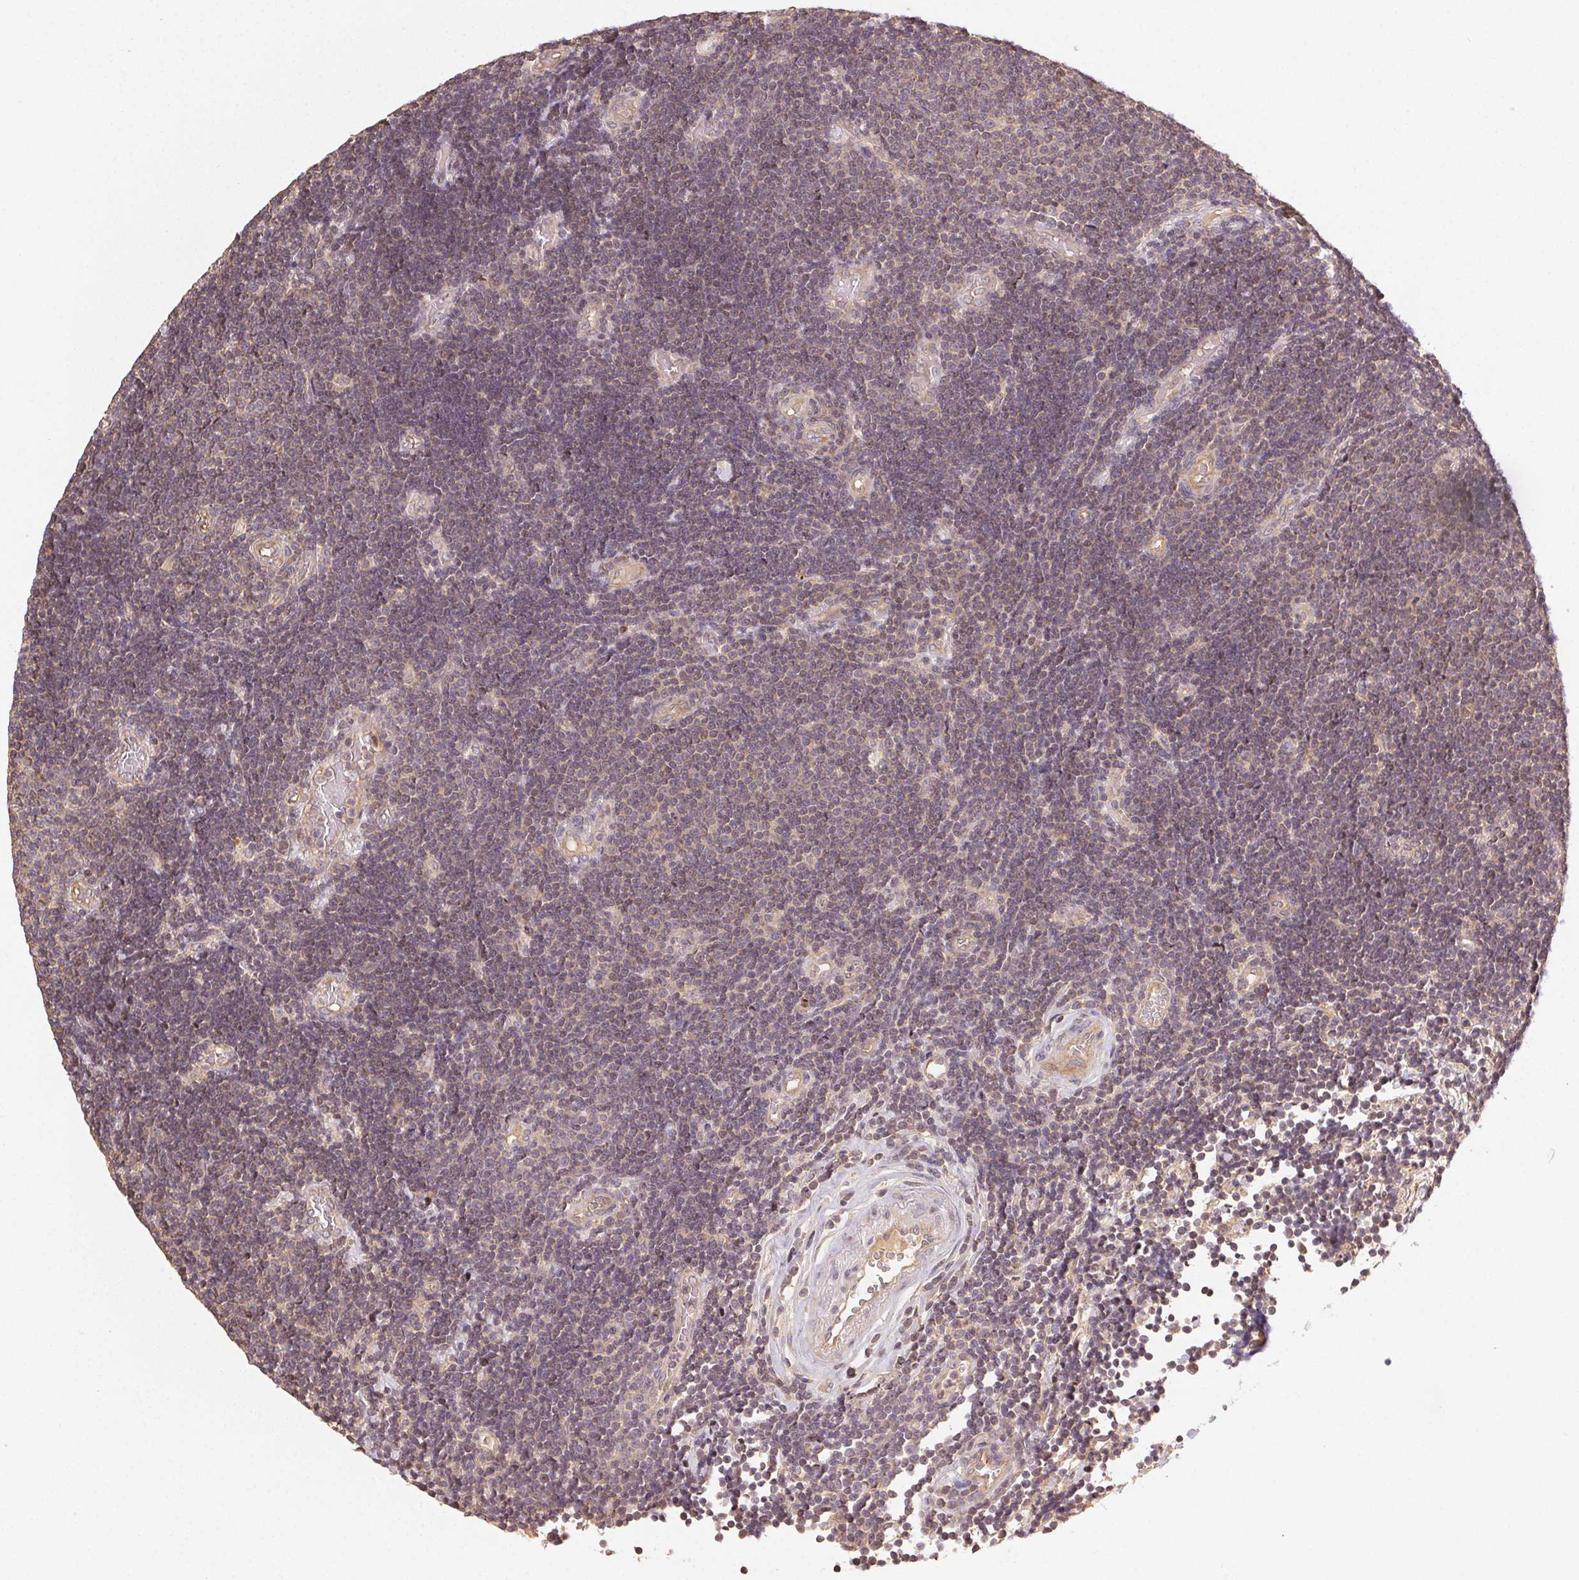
{"staining": {"intensity": "weak", "quantity": "<25%", "location": "cytoplasmic/membranous"}, "tissue": "lymphoma", "cell_type": "Tumor cells", "image_type": "cancer", "snomed": [{"axis": "morphology", "description": "Malignant lymphoma, non-Hodgkin's type, Low grade"}, {"axis": "topography", "description": "Brain"}], "caption": "DAB (3,3'-diaminobenzidine) immunohistochemical staining of low-grade malignant lymphoma, non-Hodgkin's type displays no significant expression in tumor cells.", "gene": "RALA", "patient": {"sex": "female", "age": 66}}